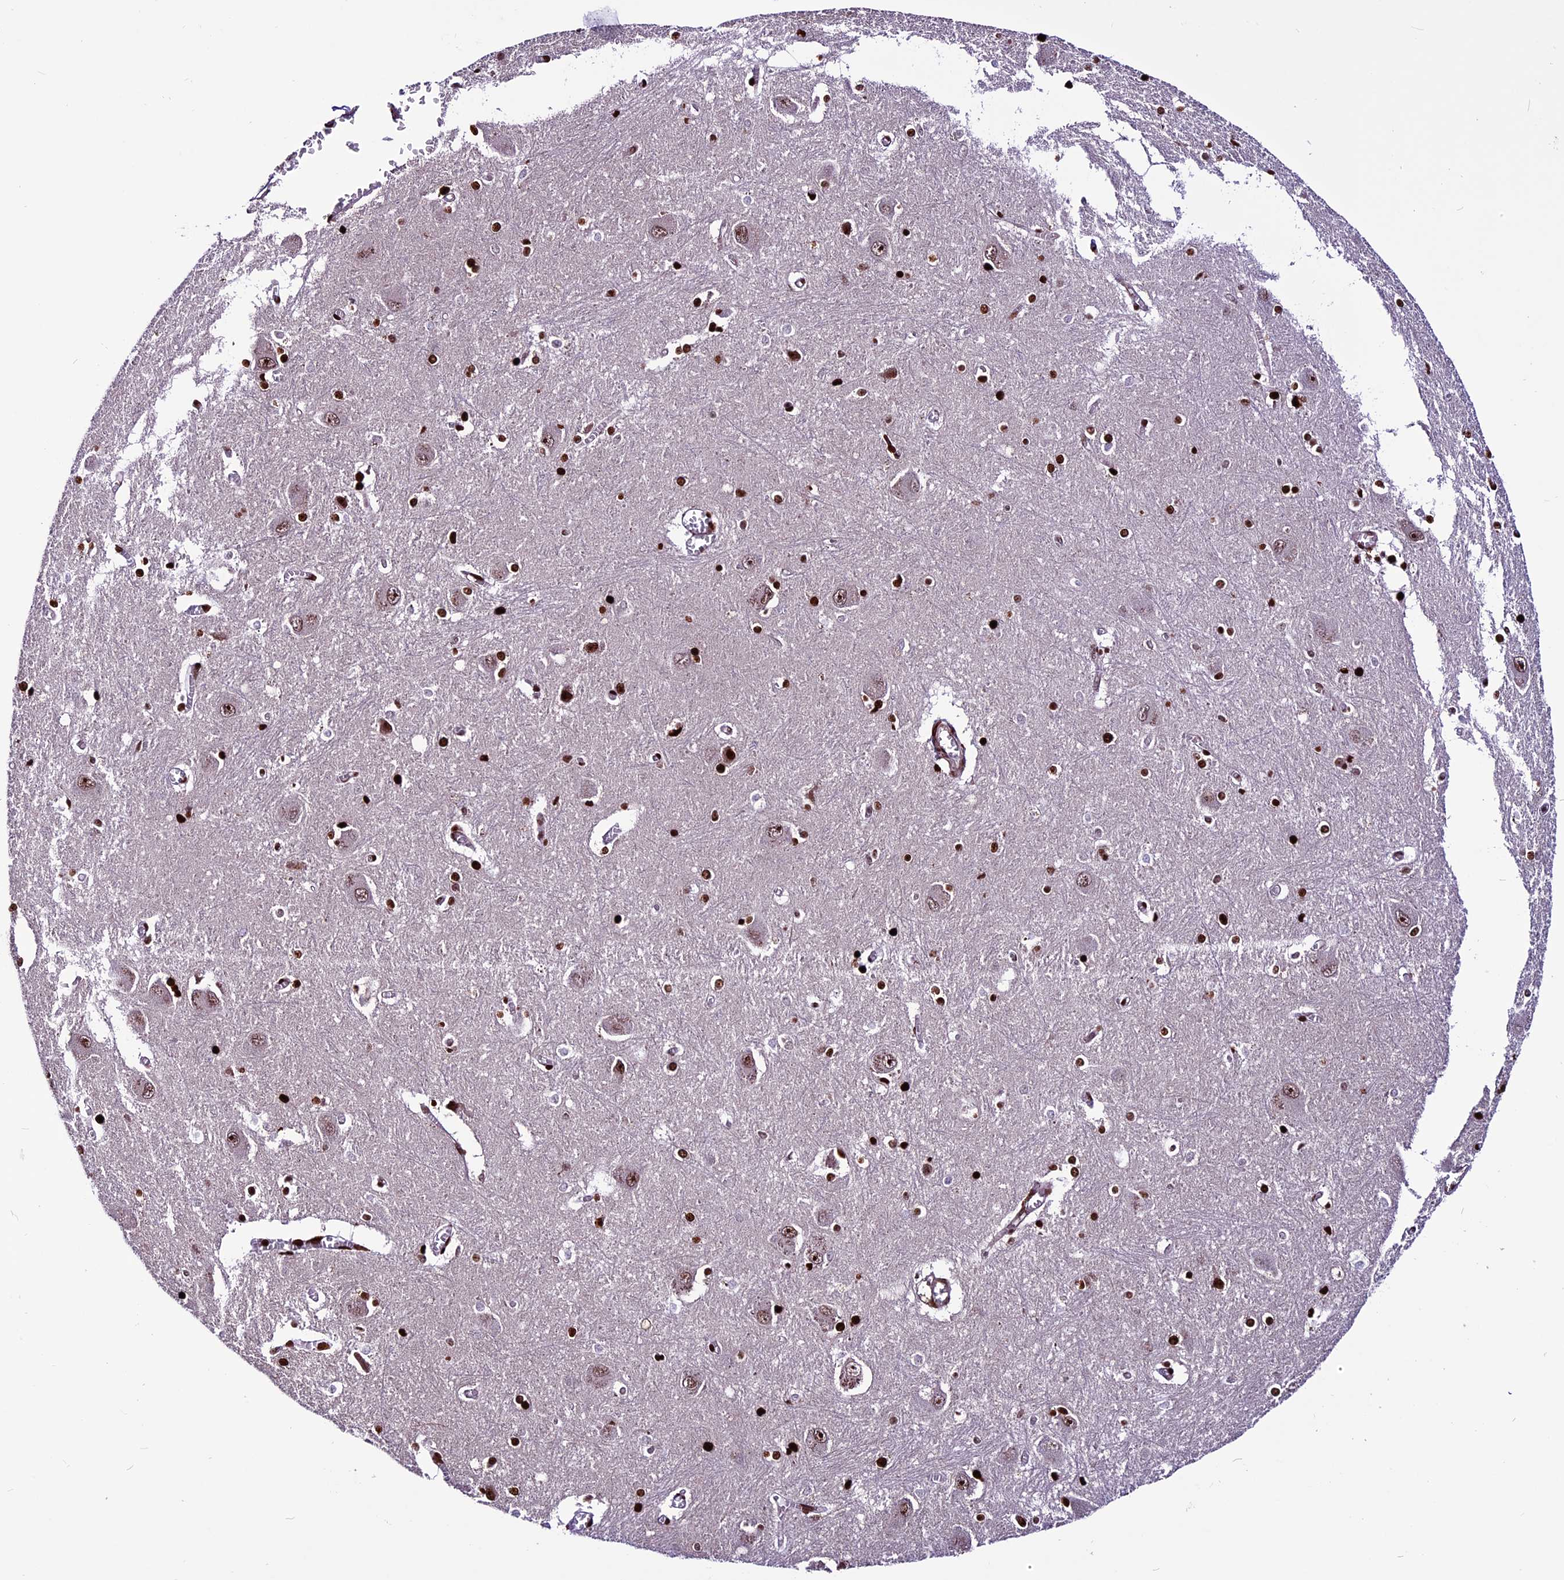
{"staining": {"intensity": "strong", "quantity": ">75%", "location": "nuclear"}, "tissue": "caudate", "cell_type": "Glial cells", "image_type": "normal", "snomed": [{"axis": "morphology", "description": "Normal tissue, NOS"}, {"axis": "topography", "description": "Lateral ventricle wall"}], "caption": "Immunohistochemistry image of benign human caudate stained for a protein (brown), which shows high levels of strong nuclear expression in about >75% of glial cells.", "gene": "RINL", "patient": {"sex": "male", "age": 37}}